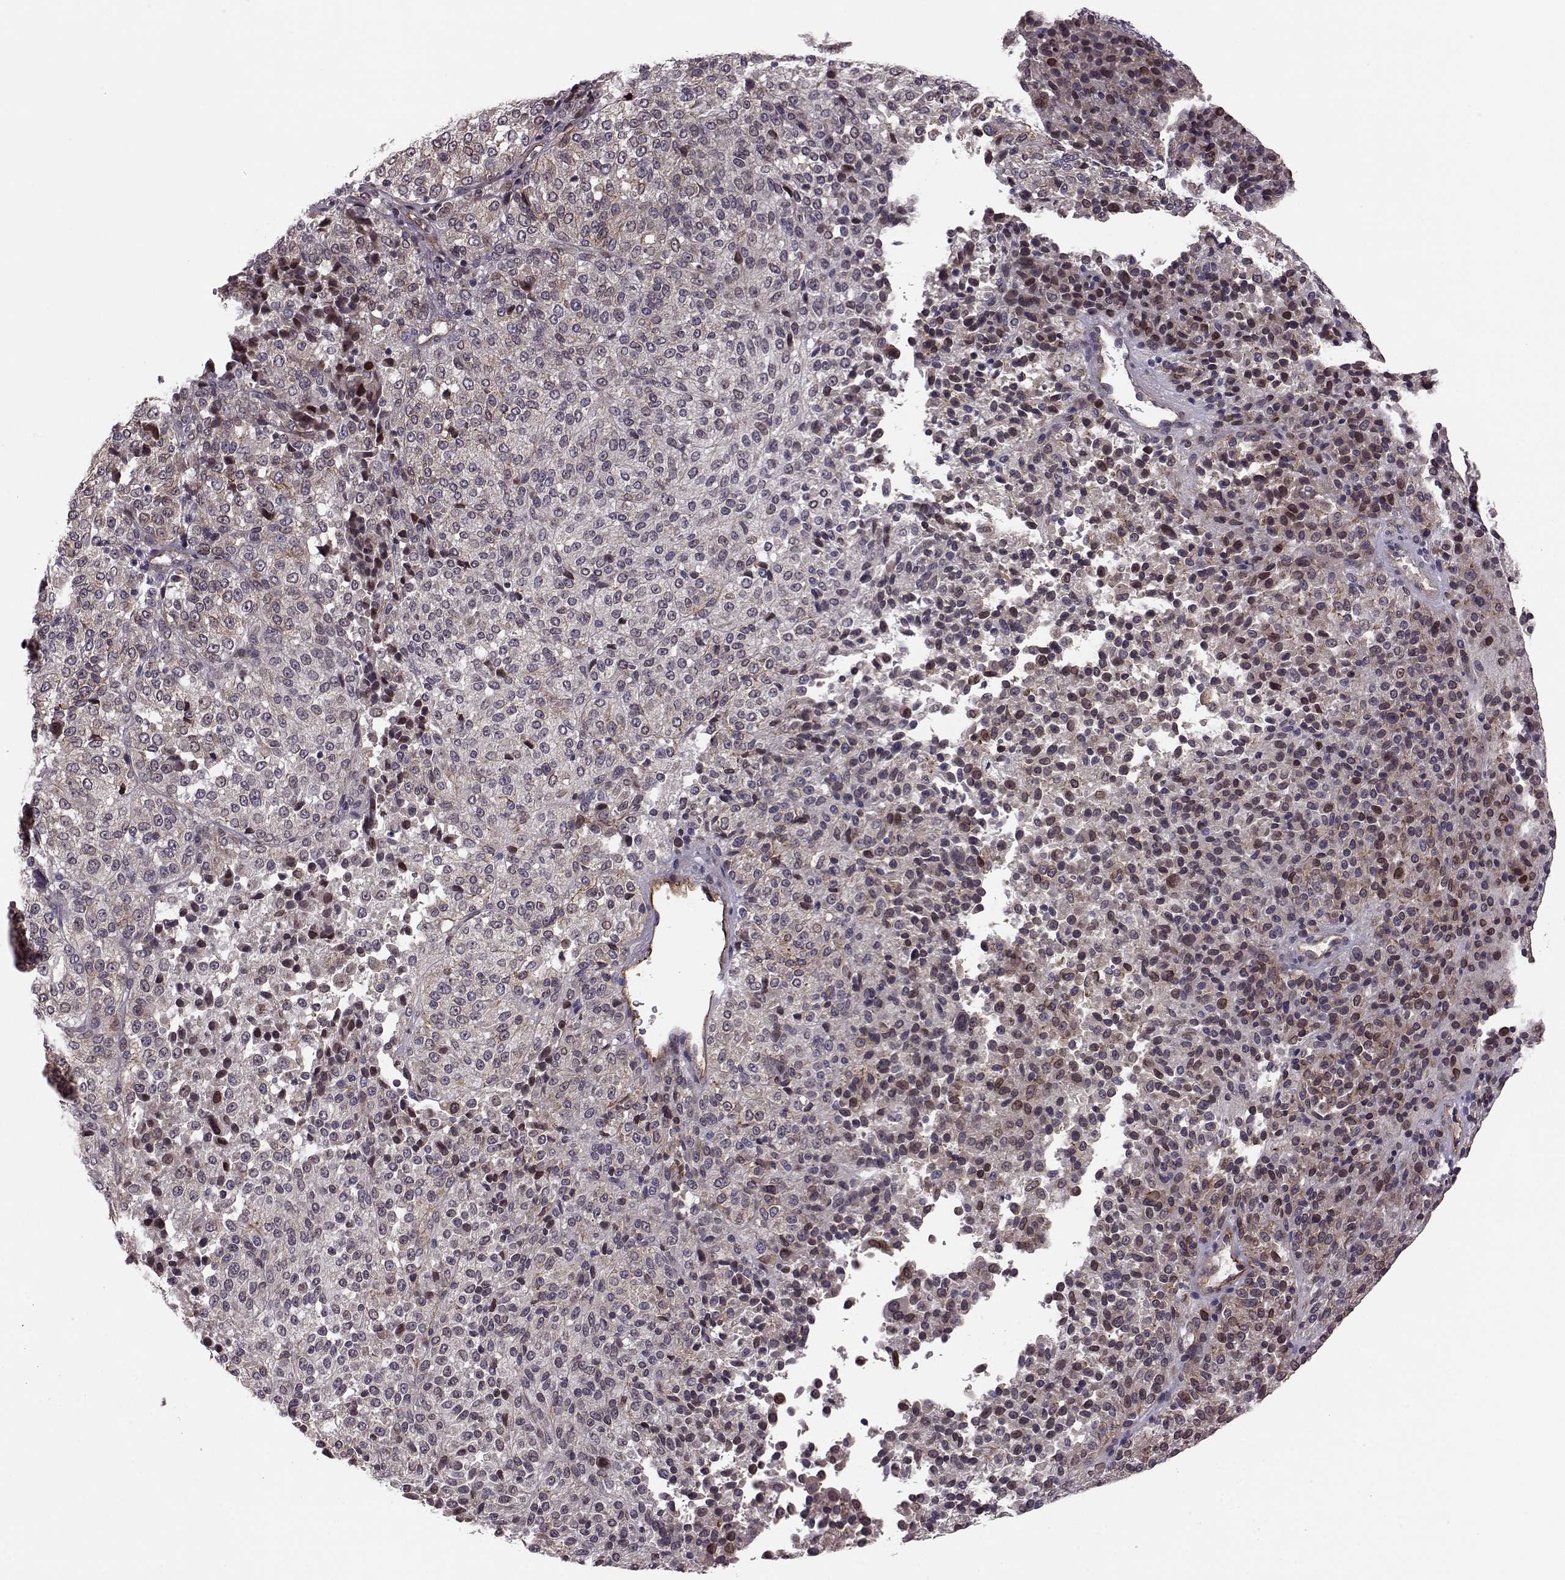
{"staining": {"intensity": "weak", "quantity": "<25%", "location": "cytoplasmic/membranous"}, "tissue": "melanoma", "cell_type": "Tumor cells", "image_type": "cancer", "snomed": [{"axis": "morphology", "description": "Malignant melanoma, Metastatic site"}, {"axis": "topography", "description": "Brain"}], "caption": "High magnification brightfield microscopy of malignant melanoma (metastatic site) stained with DAB (brown) and counterstained with hematoxylin (blue): tumor cells show no significant expression.", "gene": "SYNPO", "patient": {"sex": "female", "age": 56}}